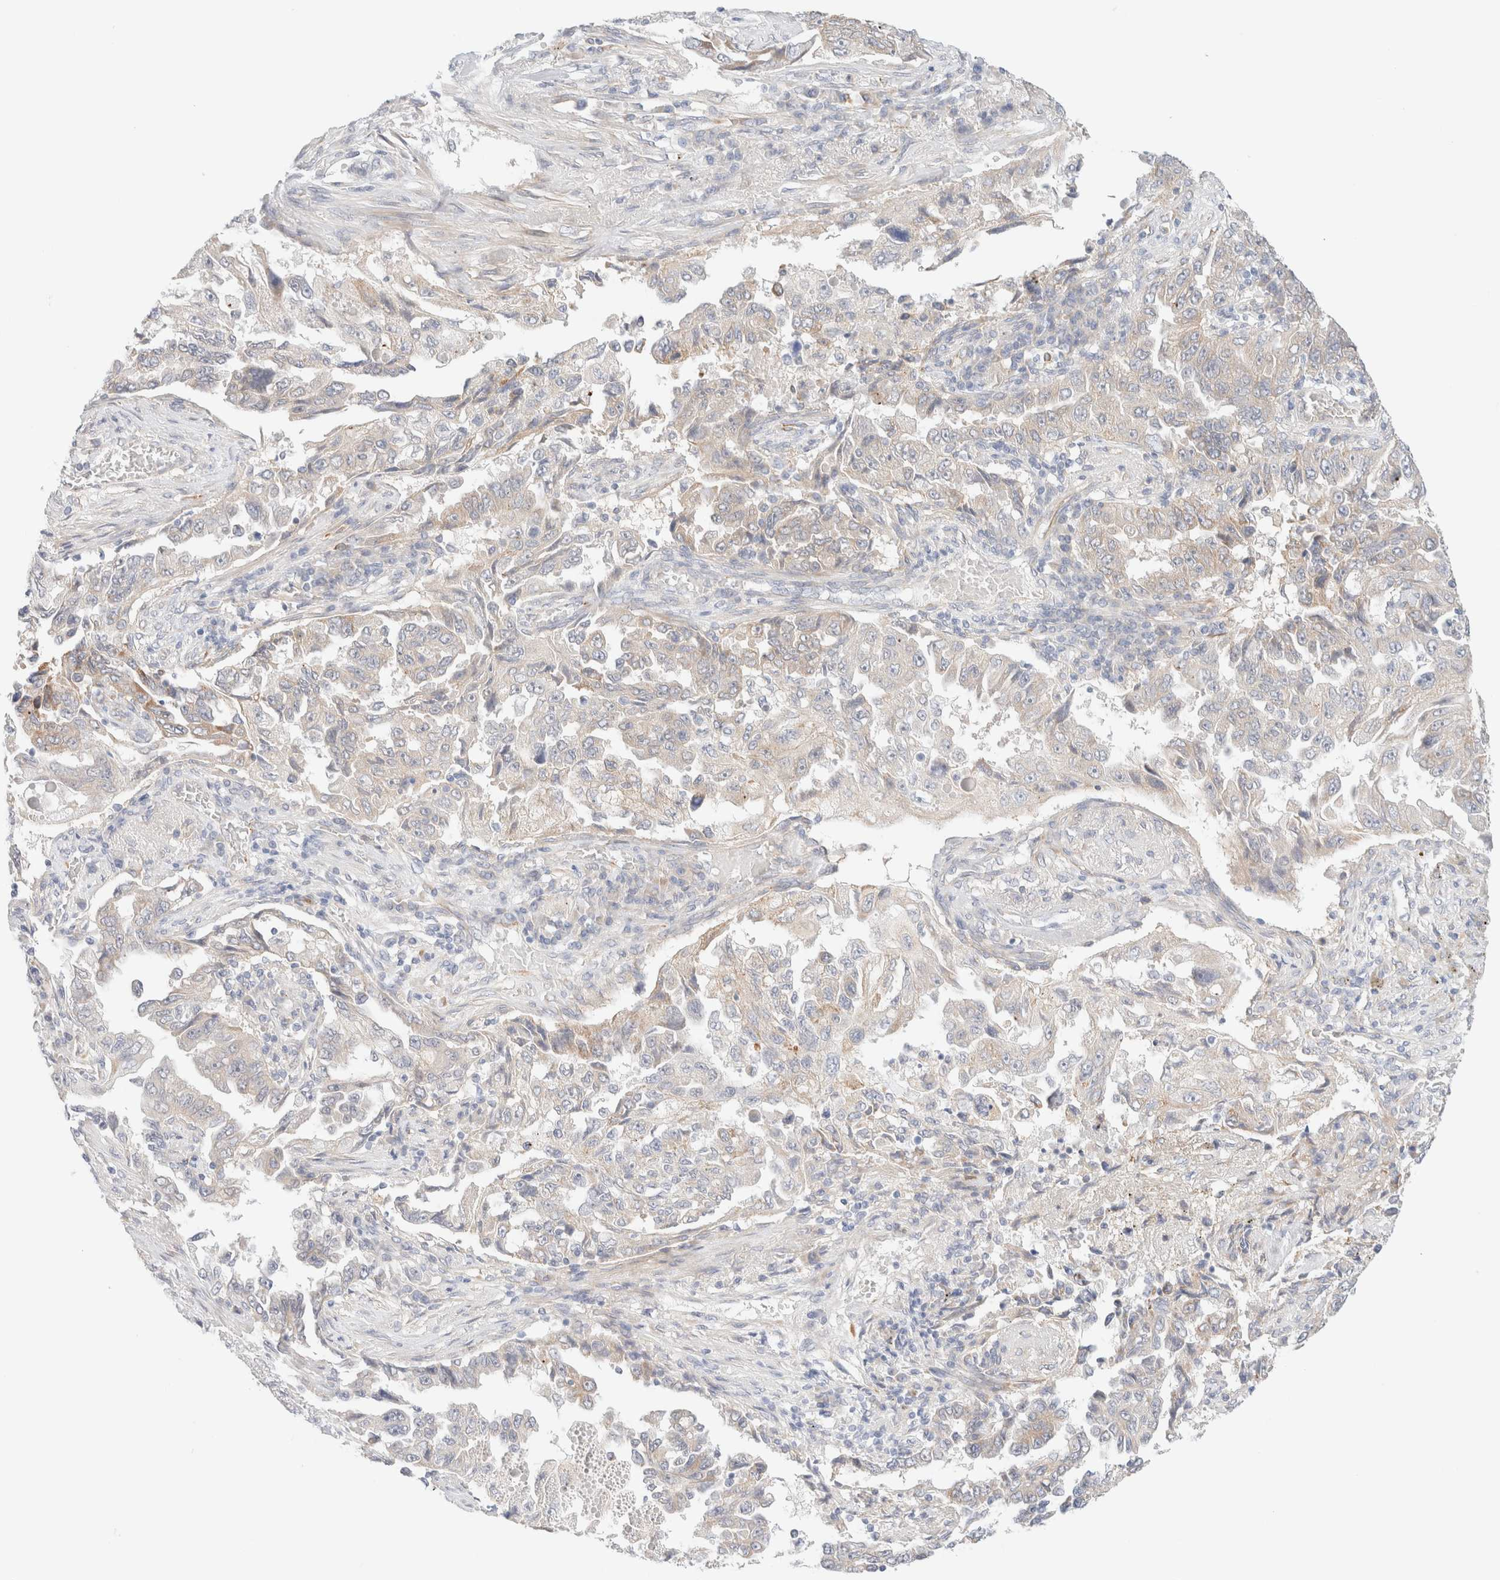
{"staining": {"intensity": "weak", "quantity": "<25%", "location": "cytoplasmic/membranous"}, "tissue": "lung cancer", "cell_type": "Tumor cells", "image_type": "cancer", "snomed": [{"axis": "morphology", "description": "Adenocarcinoma, NOS"}, {"axis": "topography", "description": "Lung"}], "caption": "There is no significant expression in tumor cells of adenocarcinoma (lung). (IHC, brightfield microscopy, high magnification).", "gene": "UNC13B", "patient": {"sex": "female", "age": 51}}